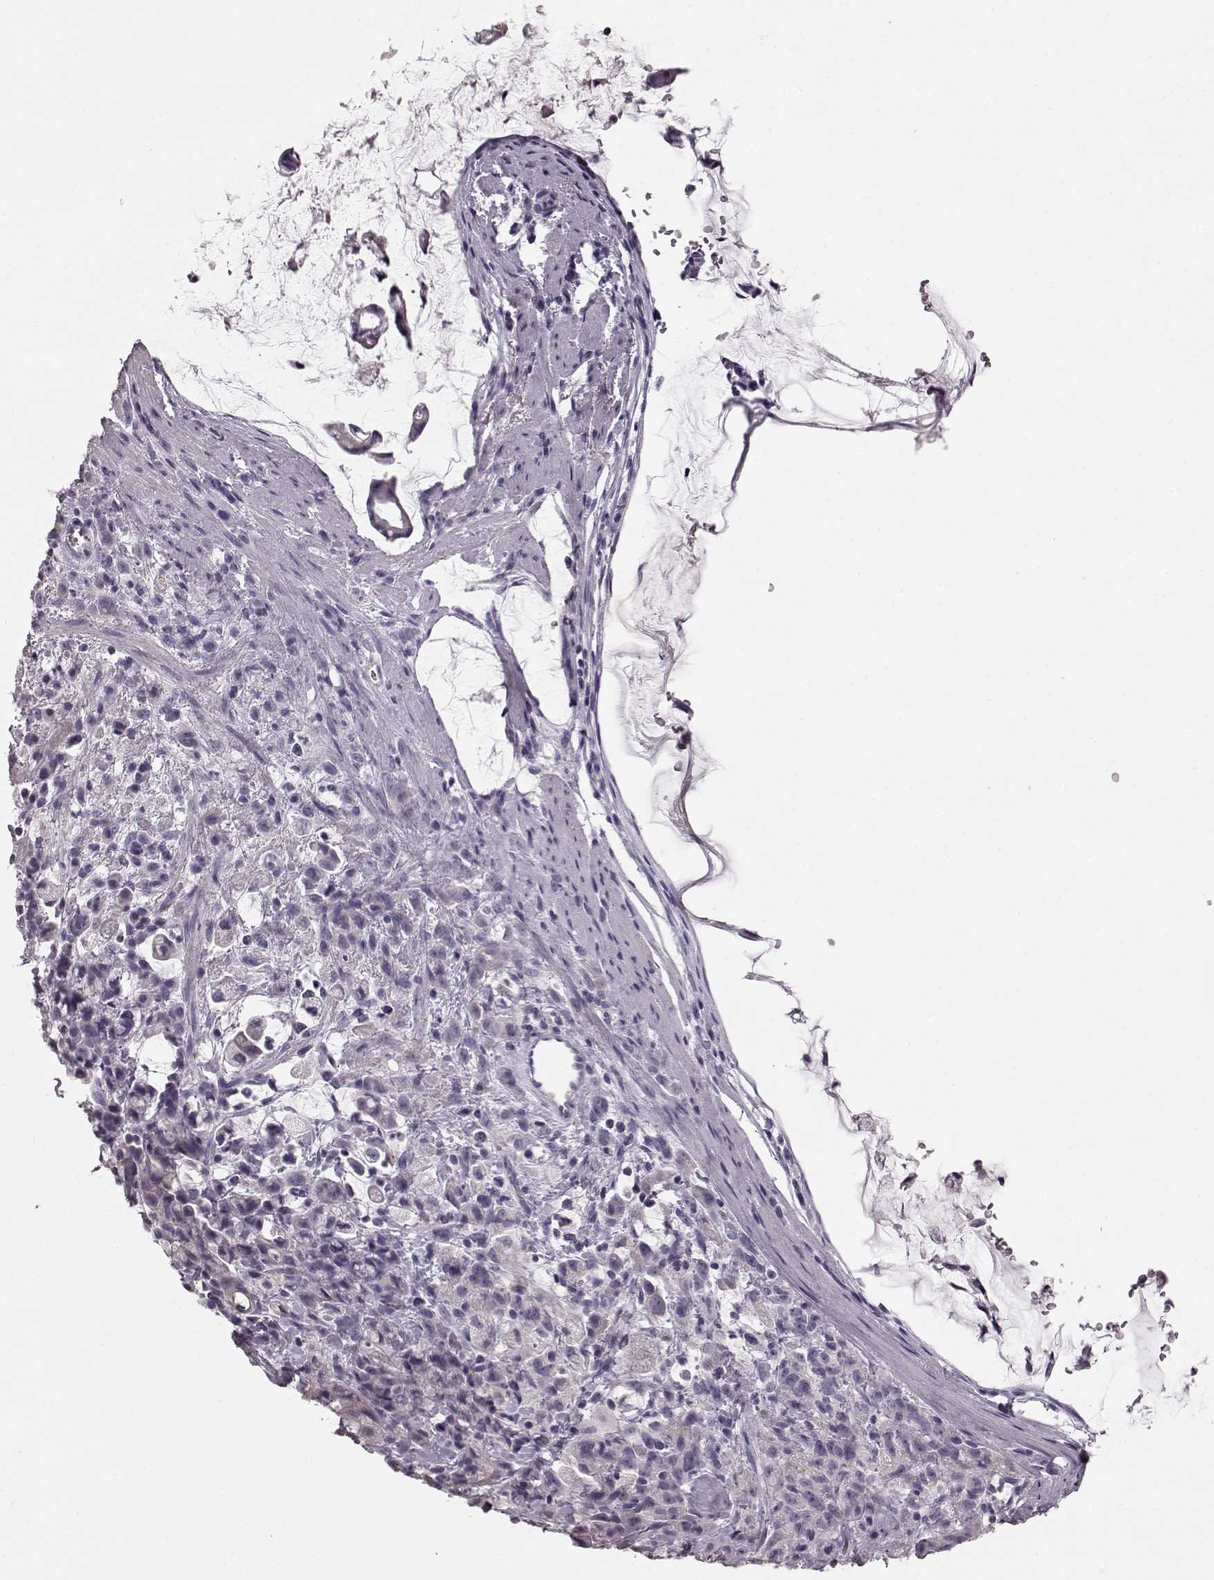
{"staining": {"intensity": "negative", "quantity": "none", "location": "none"}, "tissue": "stomach cancer", "cell_type": "Tumor cells", "image_type": "cancer", "snomed": [{"axis": "morphology", "description": "Adenocarcinoma, NOS"}, {"axis": "topography", "description": "Stomach"}], "caption": "Immunohistochemistry (IHC) image of adenocarcinoma (stomach) stained for a protein (brown), which exhibits no expression in tumor cells.", "gene": "CRYBA2", "patient": {"sex": "female", "age": 60}}